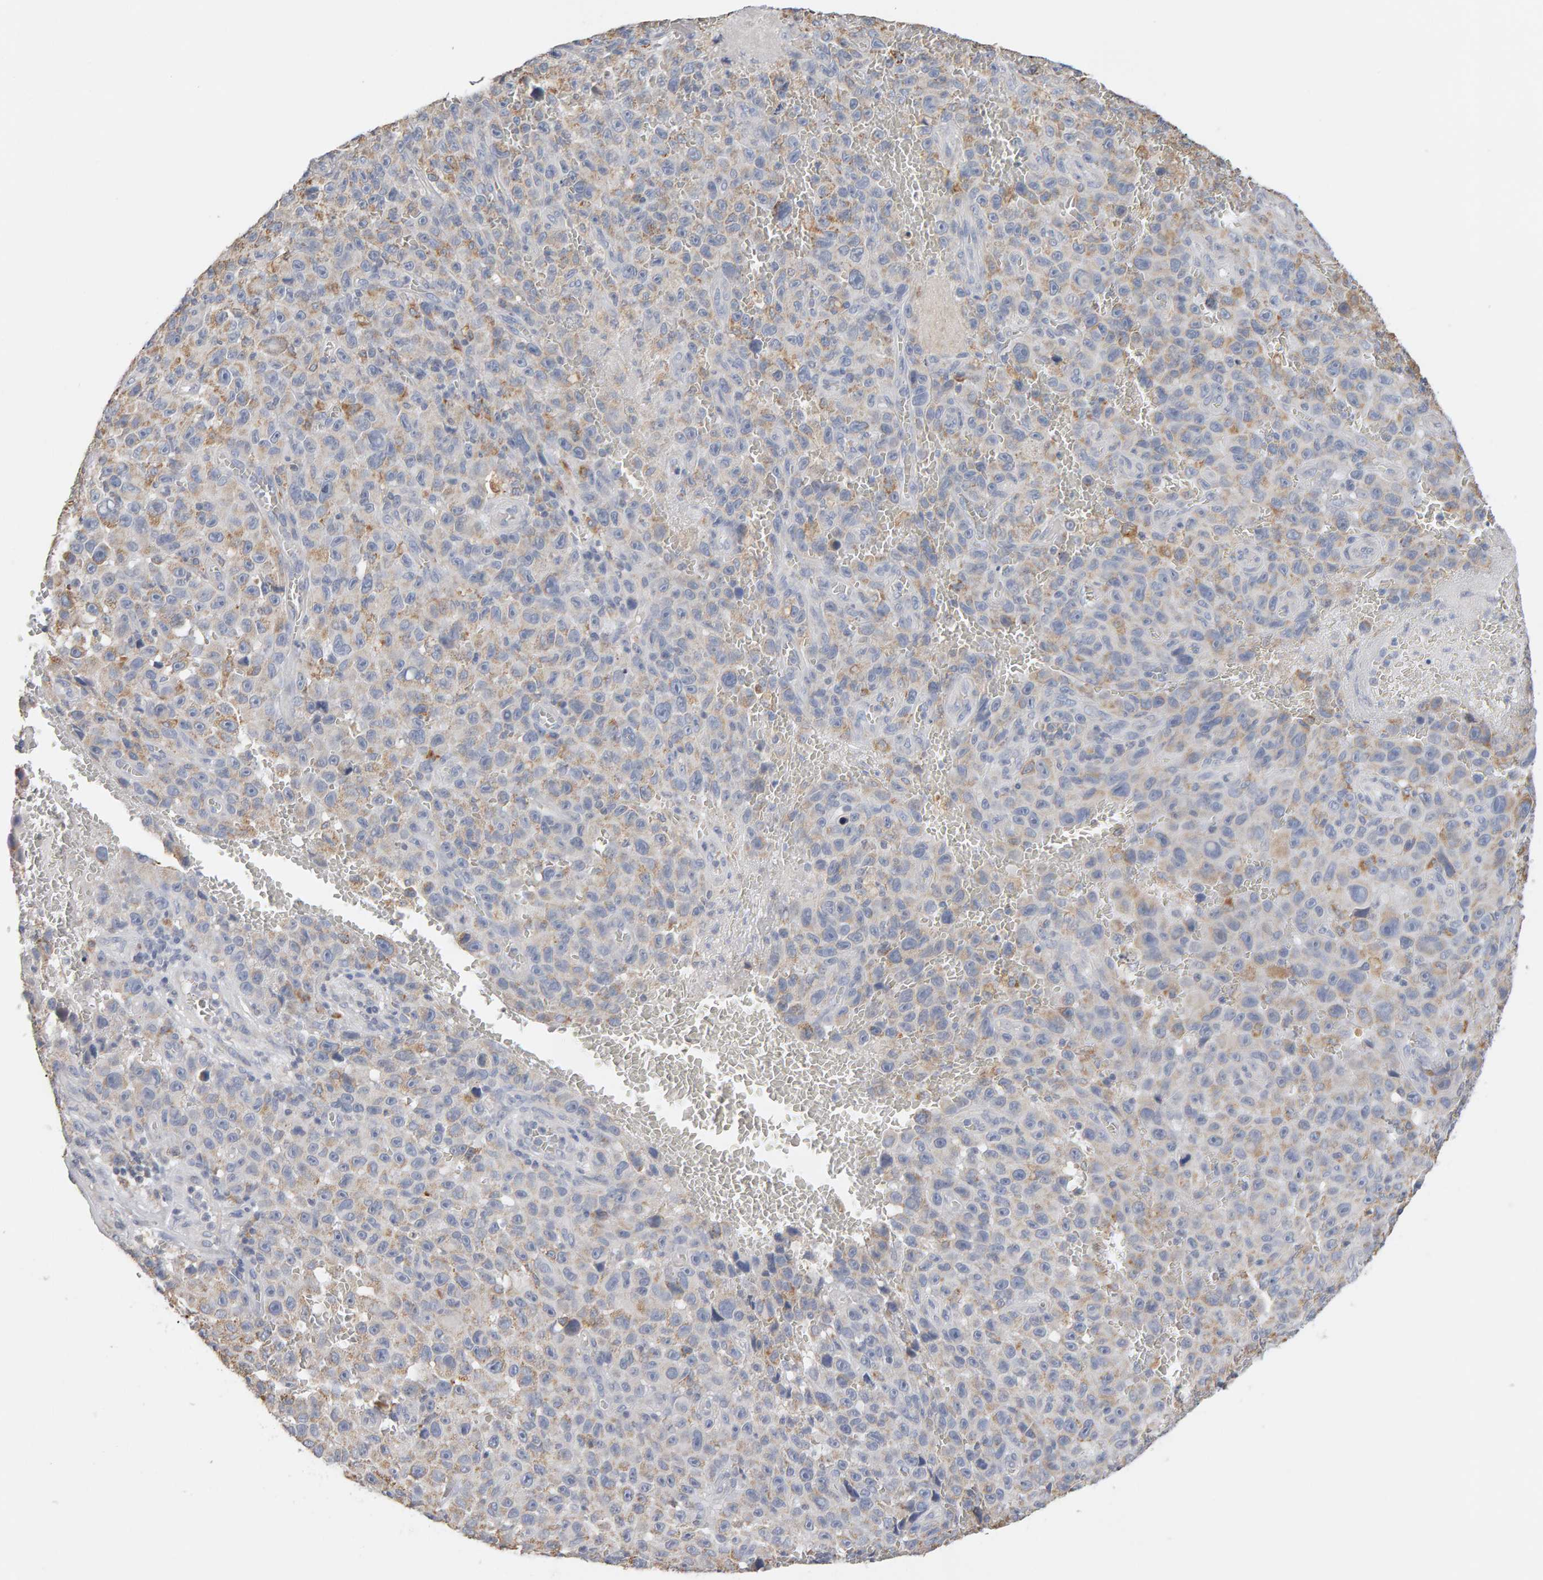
{"staining": {"intensity": "negative", "quantity": "none", "location": "none"}, "tissue": "melanoma", "cell_type": "Tumor cells", "image_type": "cancer", "snomed": [{"axis": "morphology", "description": "Malignant melanoma, NOS"}, {"axis": "topography", "description": "Skin"}], "caption": "The IHC histopathology image has no significant positivity in tumor cells of melanoma tissue. Brightfield microscopy of IHC stained with DAB (3,3'-diaminobenzidine) (brown) and hematoxylin (blue), captured at high magnification.", "gene": "SGPL1", "patient": {"sex": "female", "age": 82}}